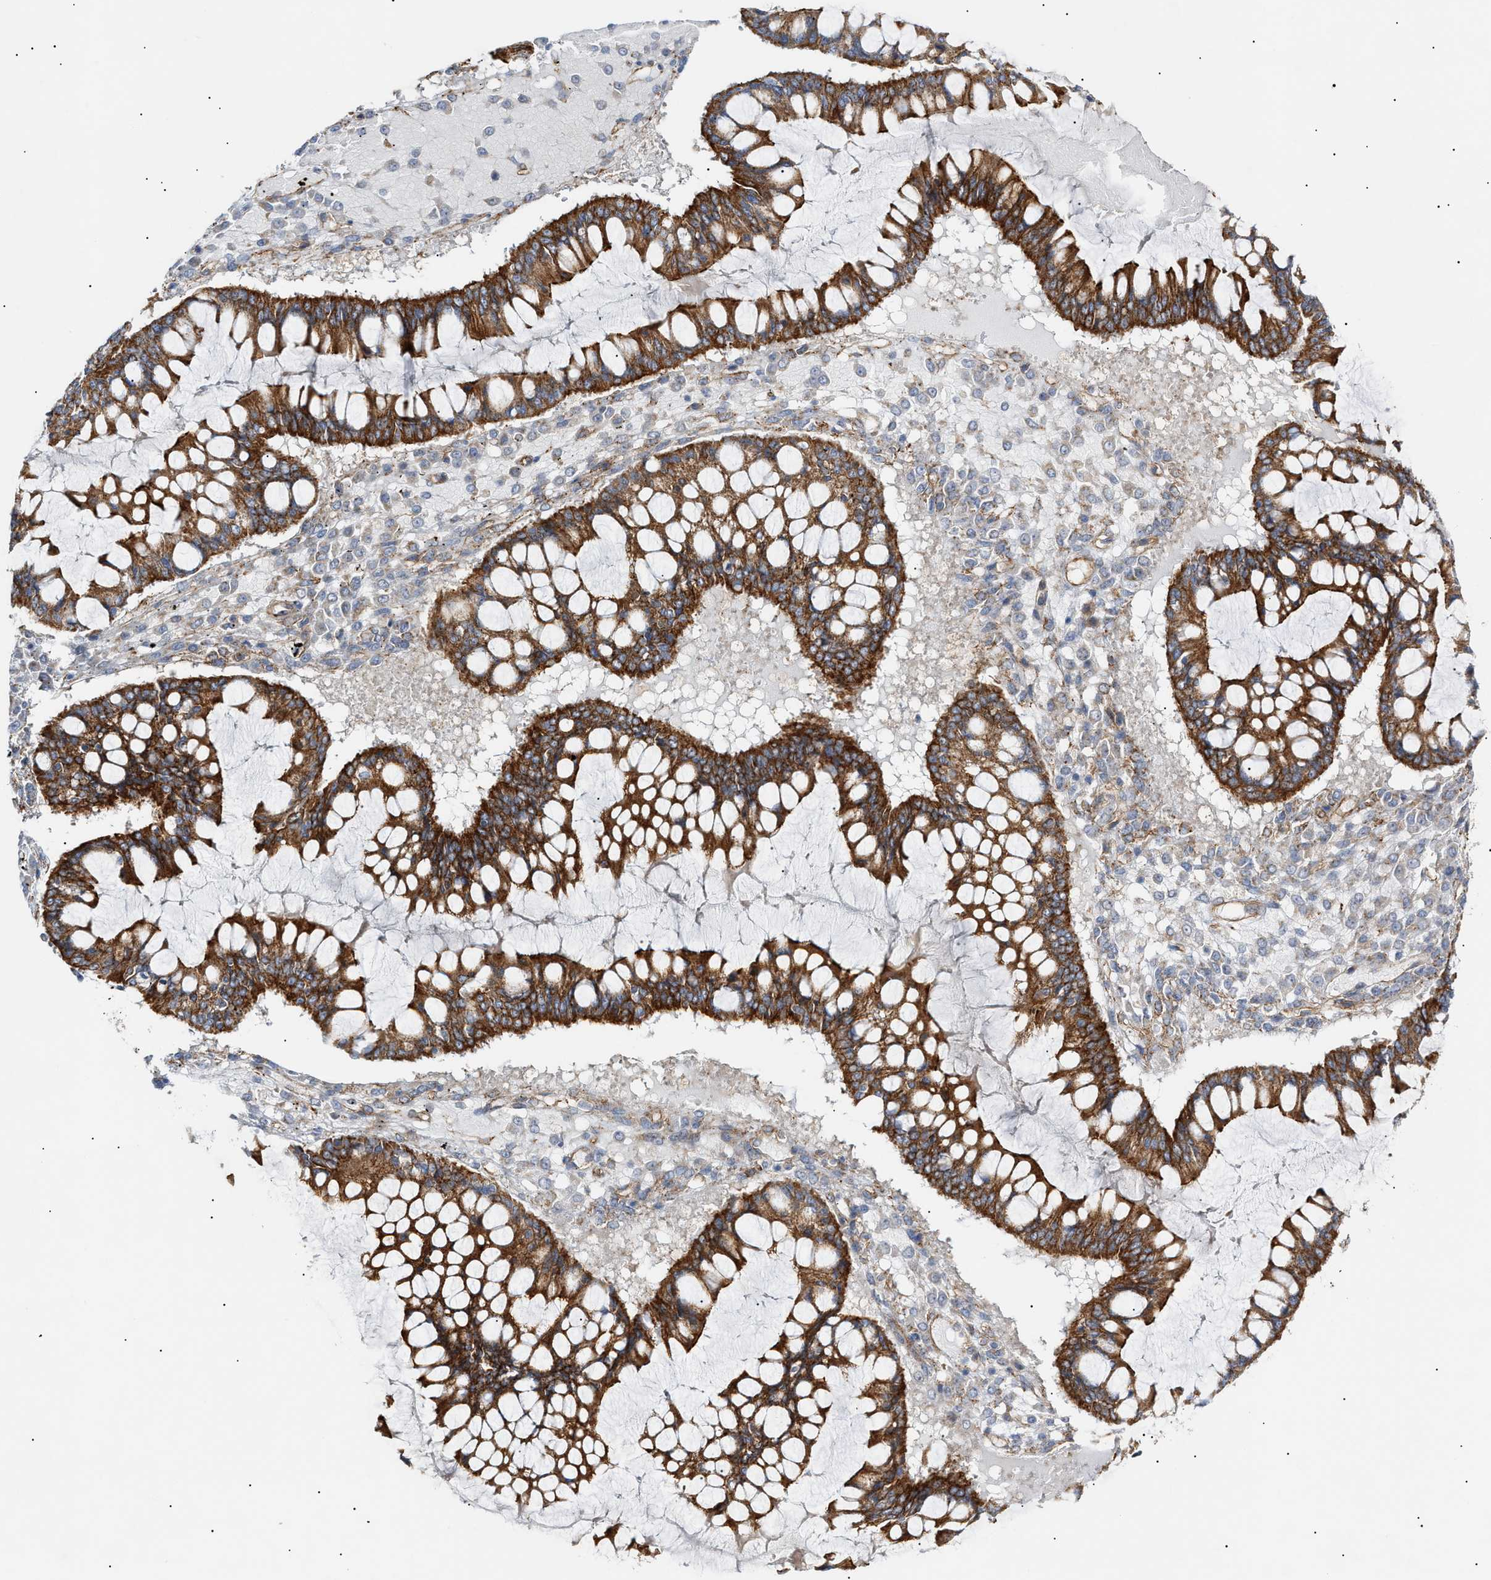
{"staining": {"intensity": "strong", "quantity": ">75%", "location": "cytoplasmic/membranous"}, "tissue": "ovarian cancer", "cell_type": "Tumor cells", "image_type": "cancer", "snomed": [{"axis": "morphology", "description": "Cystadenocarcinoma, mucinous, NOS"}, {"axis": "topography", "description": "Ovary"}], "caption": "Protein staining of ovarian mucinous cystadenocarcinoma tissue exhibits strong cytoplasmic/membranous staining in approximately >75% of tumor cells. Immunohistochemistry (ihc) stains the protein of interest in brown and the nuclei are stained blue.", "gene": "ZFHX2", "patient": {"sex": "female", "age": 73}}